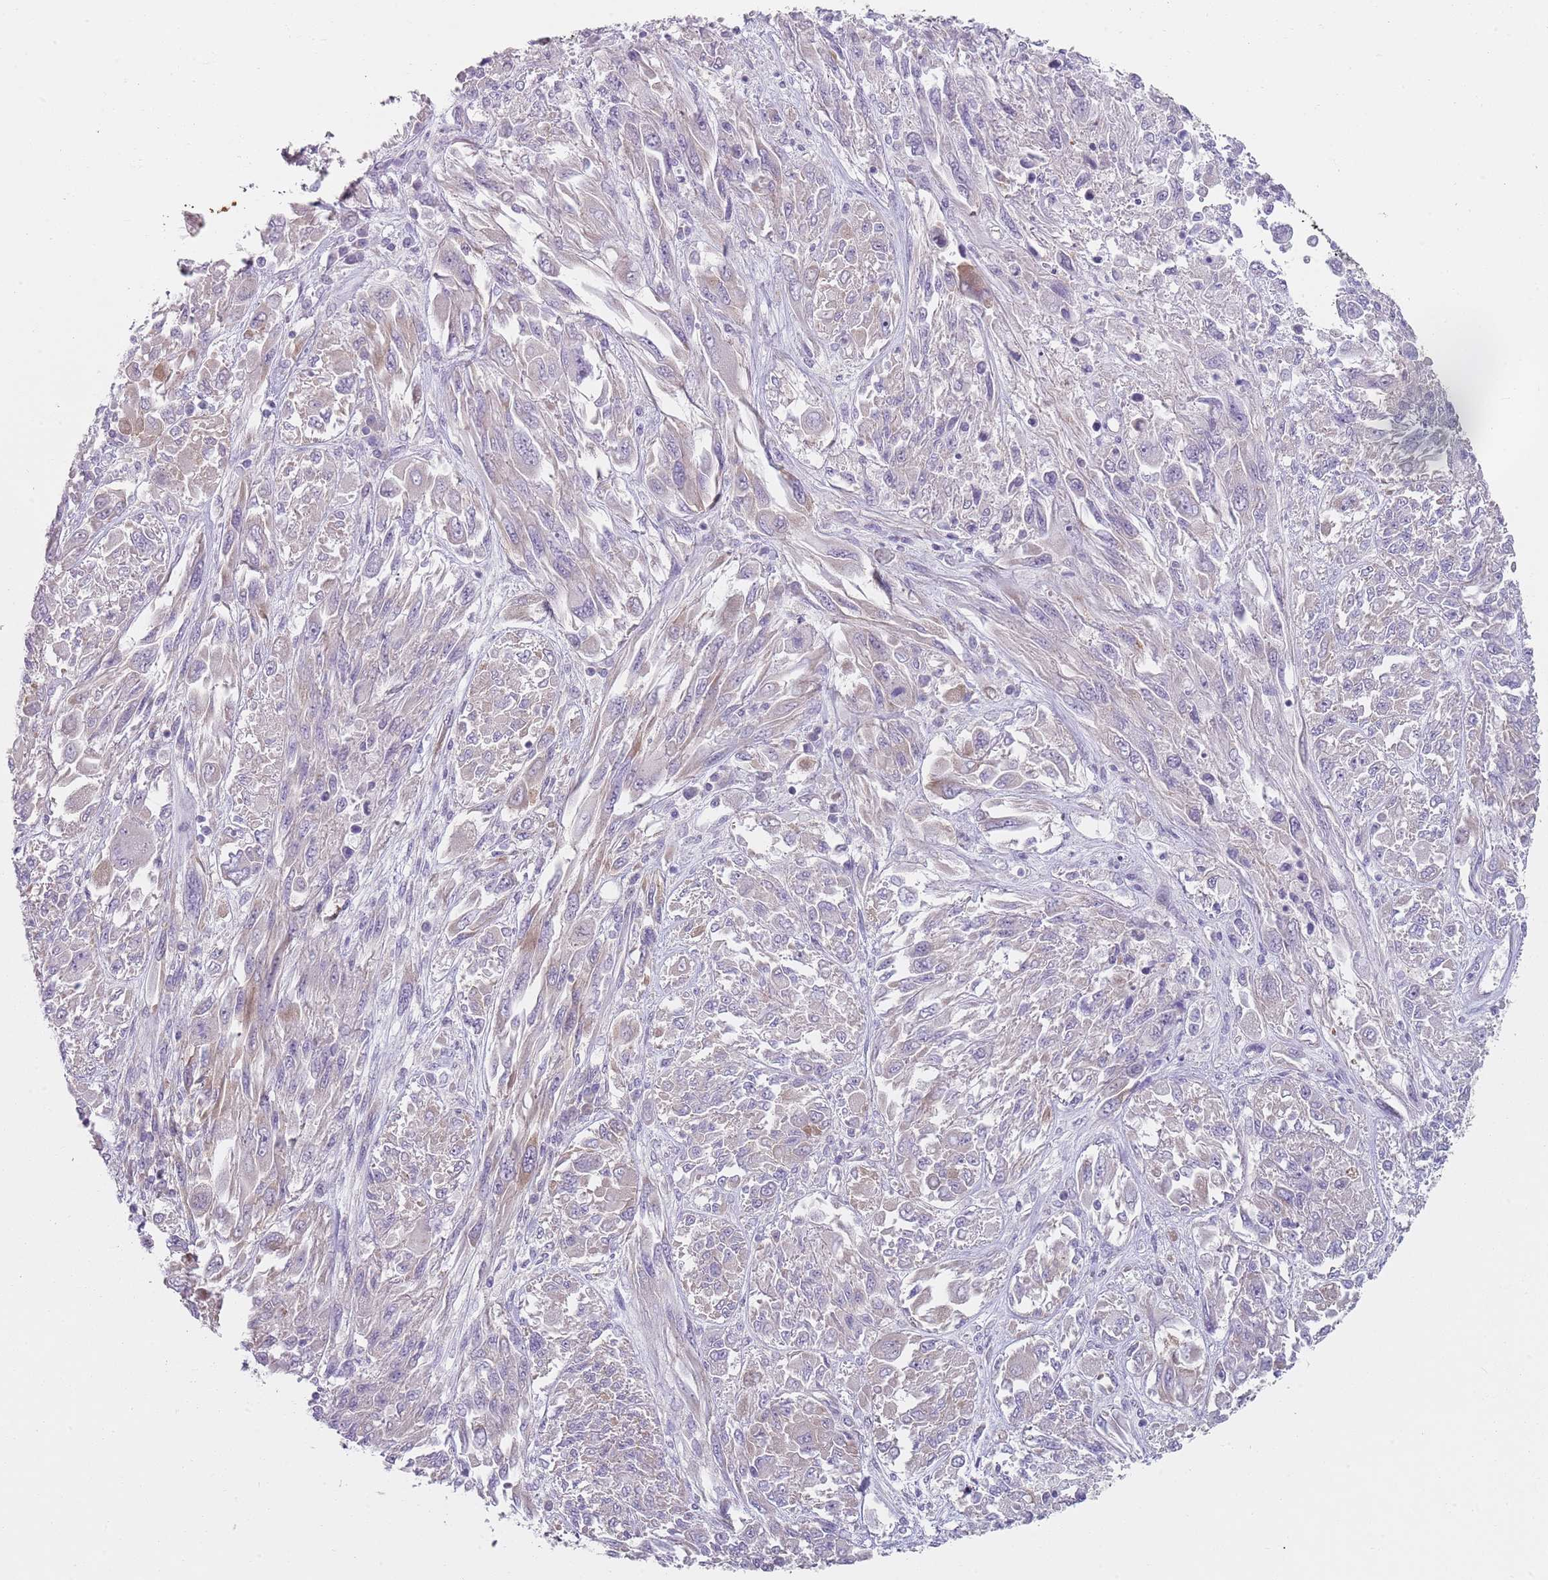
{"staining": {"intensity": "moderate", "quantity": "<25%", "location": "cytoplasmic/membranous"}, "tissue": "melanoma", "cell_type": "Tumor cells", "image_type": "cancer", "snomed": [{"axis": "morphology", "description": "Malignant melanoma, NOS"}, {"axis": "topography", "description": "Skin"}], "caption": "IHC image of melanoma stained for a protein (brown), which demonstrates low levels of moderate cytoplasmic/membranous expression in approximately <25% of tumor cells.", "gene": "SLC26A6", "patient": {"sex": "female", "age": 91}}